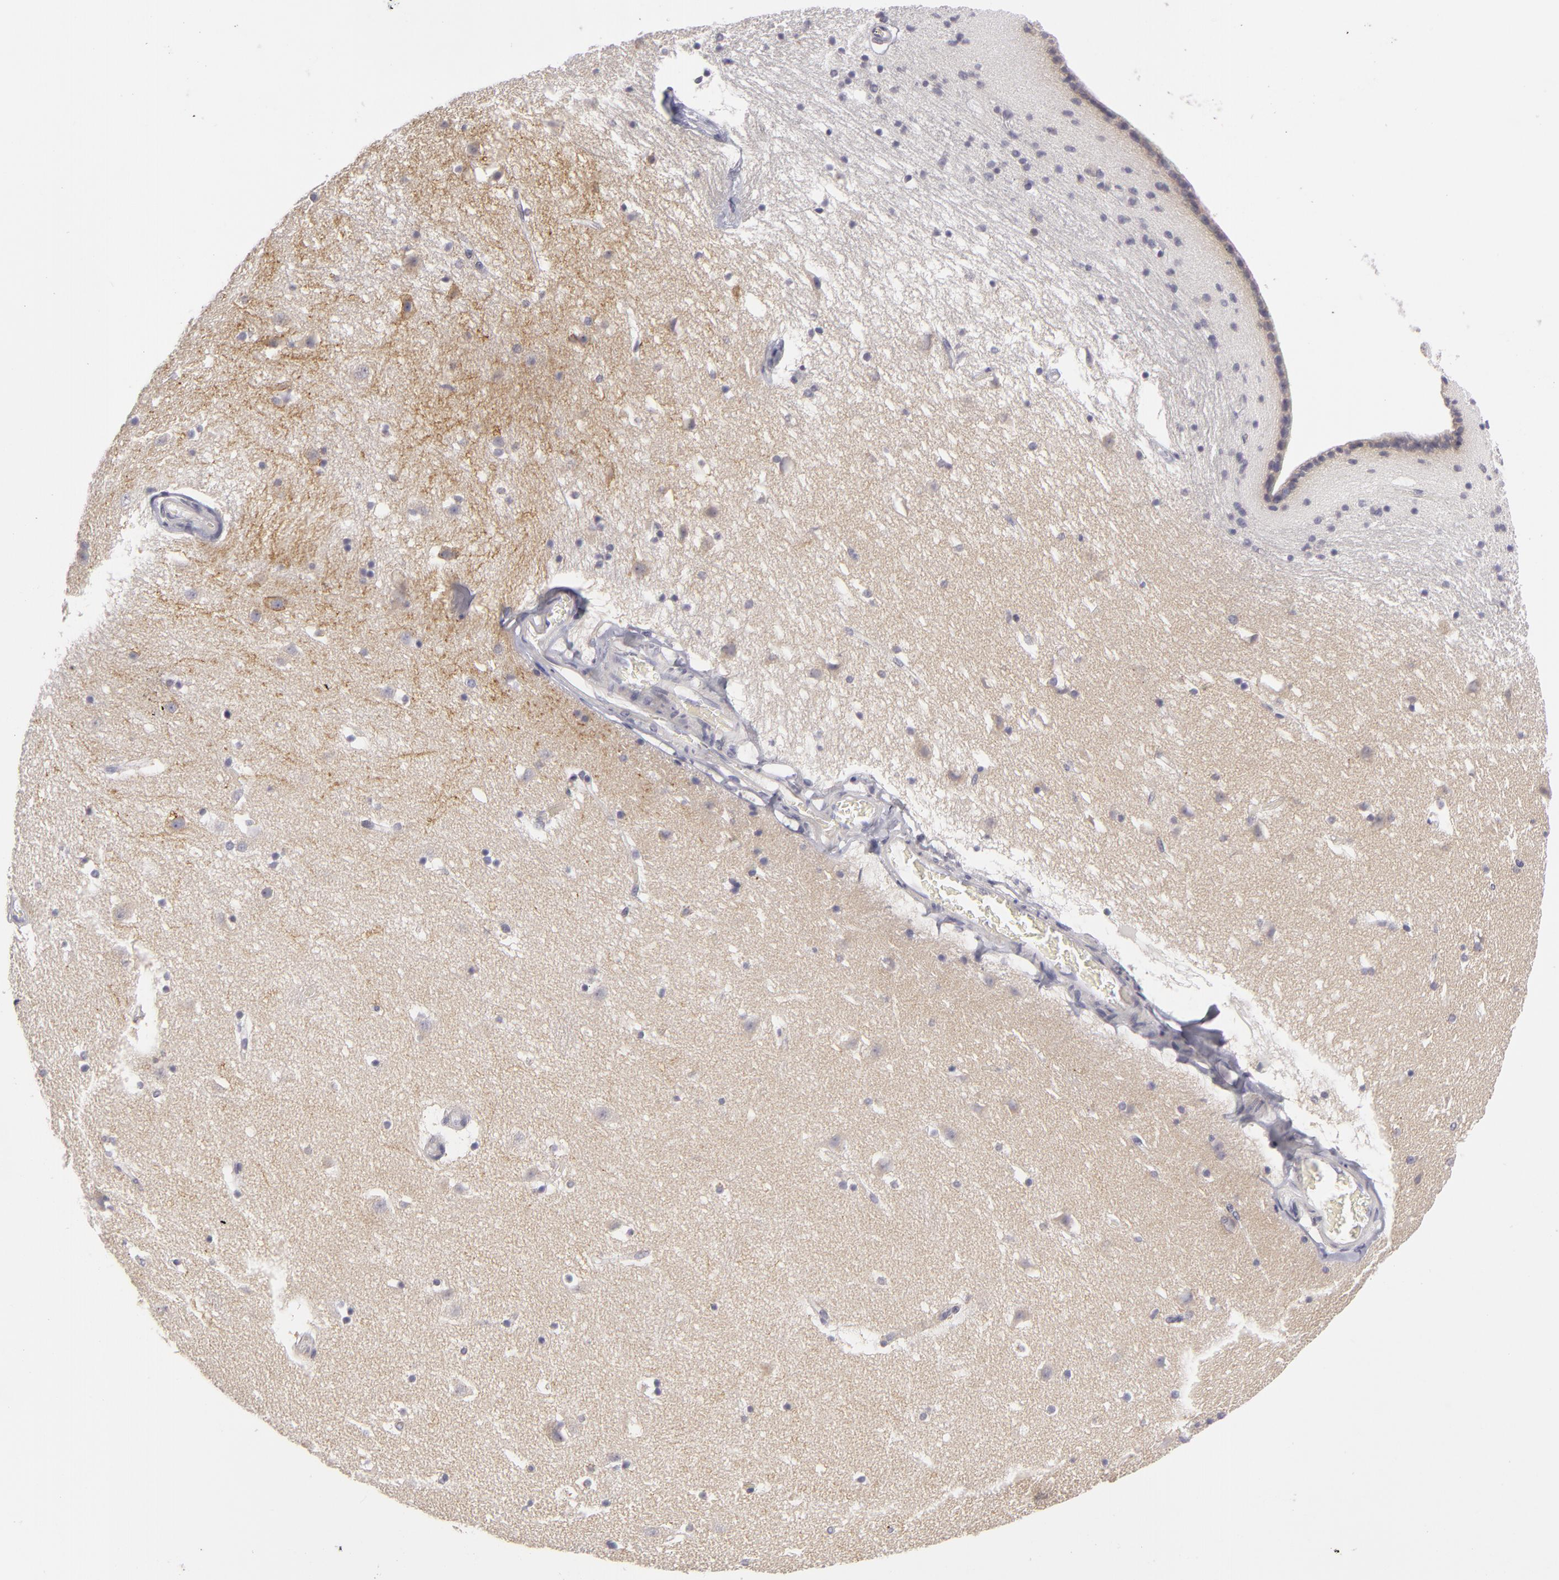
{"staining": {"intensity": "negative", "quantity": "none", "location": "none"}, "tissue": "caudate", "cell_type": "Glial cells", "image_type": "normal", "snomed": [{"axis": "morphology", "description": "Normal tissue, NOS"}, {"axis": "topography", "description": "Lateral ventricle wall"}], "caption": "Glial cells are negative for brown protein staining in benign caudate. Brightfield microscopy of immunohistochemistry stained with DAB (3,3'-diaminobenzidine) (brown) and hematoxylin (blue), captured at high magnification.", "gene": "ATP2B3", "patient": {"sex": "male", "age": 45}}